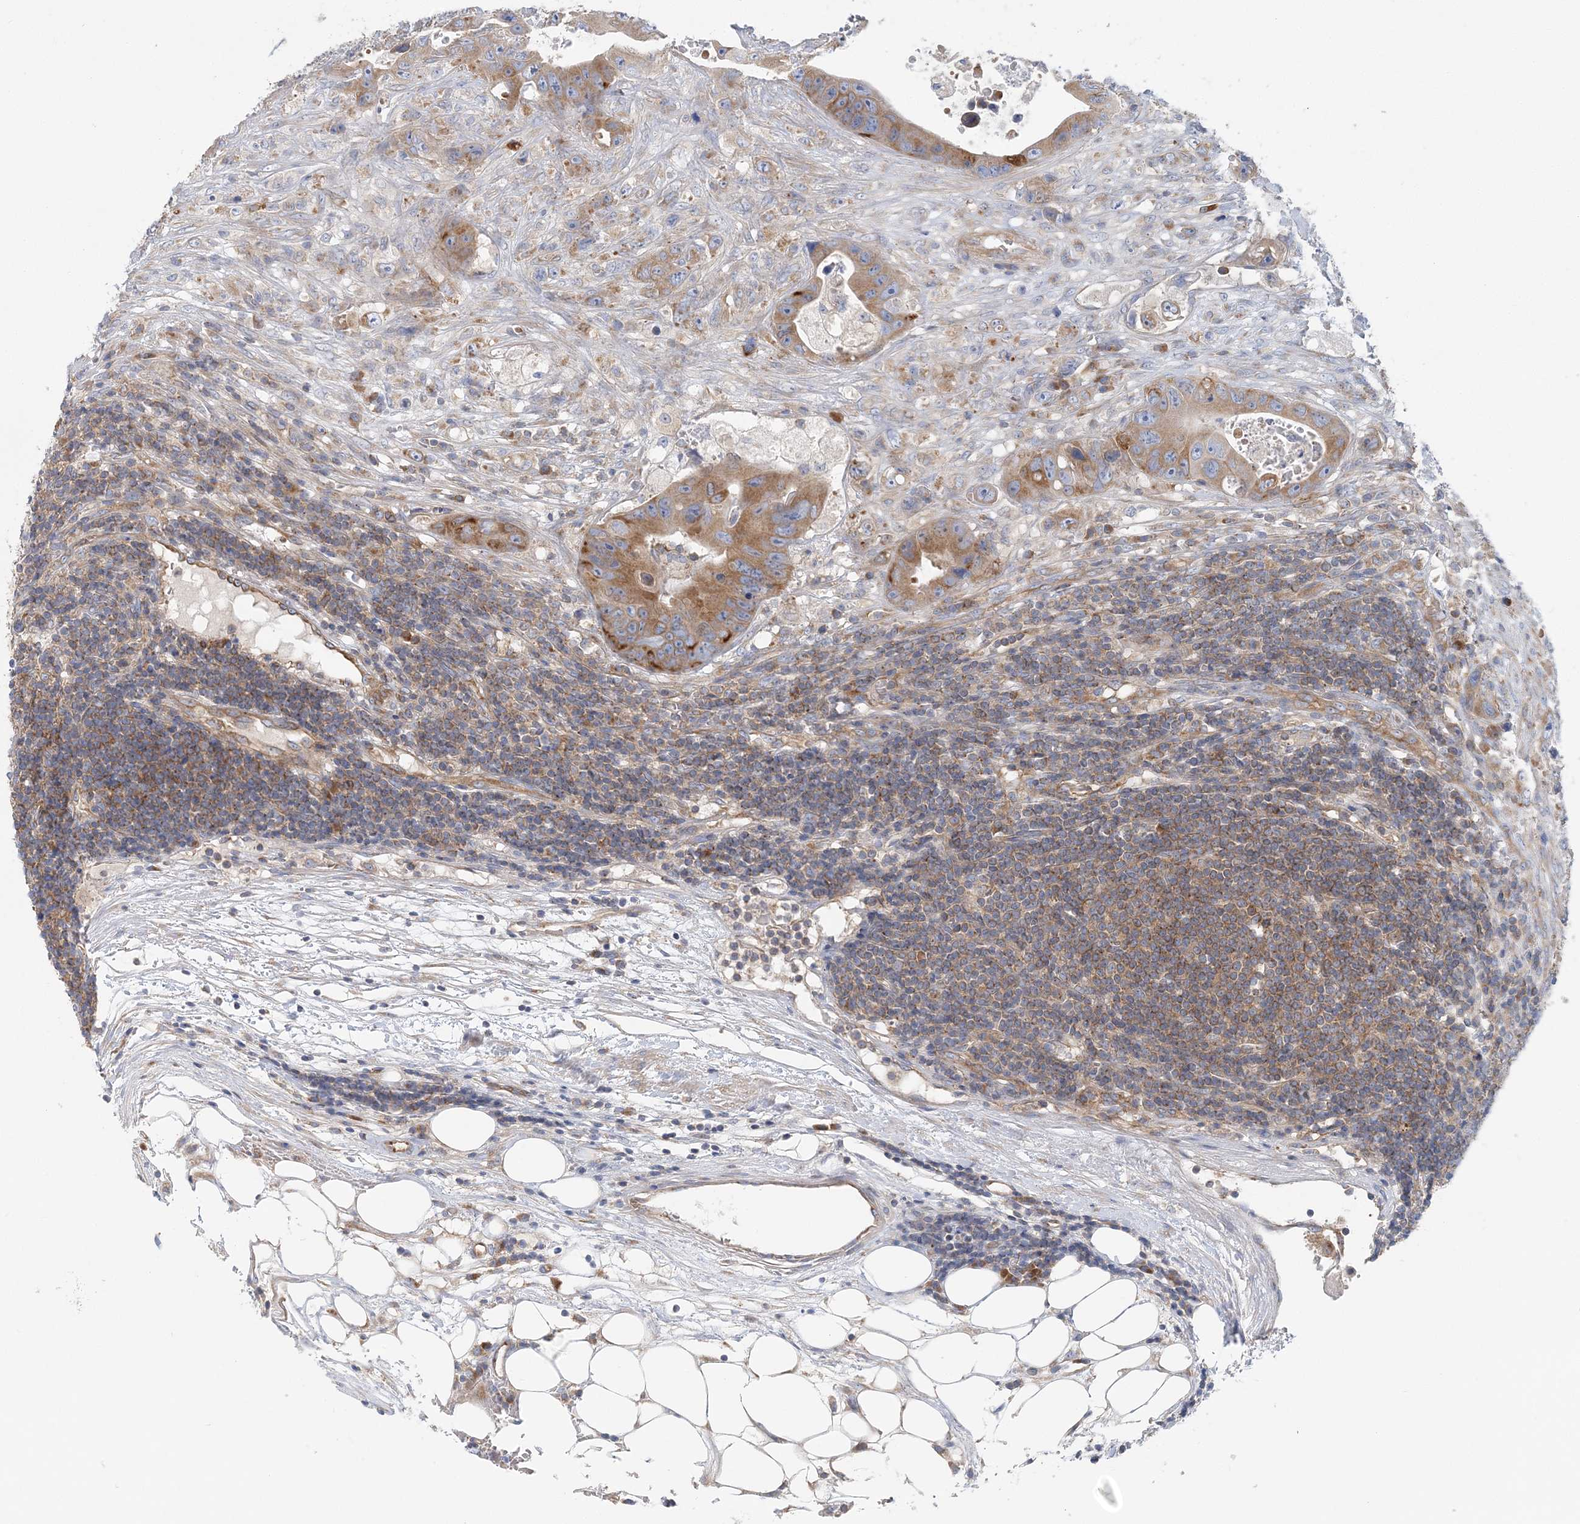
{"staining": {"intensity": "moderate", "quantity": ">75%", "location": "cytoplasmic/membranous"}, "tissue": "colorectal cancer", "cell_type": "Tumor cells", "image_type": "cancer", "snomed": [{"axis": "morphology", "description": "Adenocarcinoma, NOS"}, {"axis": "topography", "description": "Colon"}], "caption": "DAB (3,3'-diaminobenzidine) immunohistochemical staining of colorectal cancer demonstrates moderate cytoplasmic/membranous protein staining in approximately >75% of tumor cells. The staining was performed using DAB (3,3'-diaminobenzidine) to visualize the protein expression in brown, while the nuclei were stained in blue with hematoxylin (Magnification: 20x).", "gene": "FAM114A2", "patient": {"sex": "female", "age": 46}}